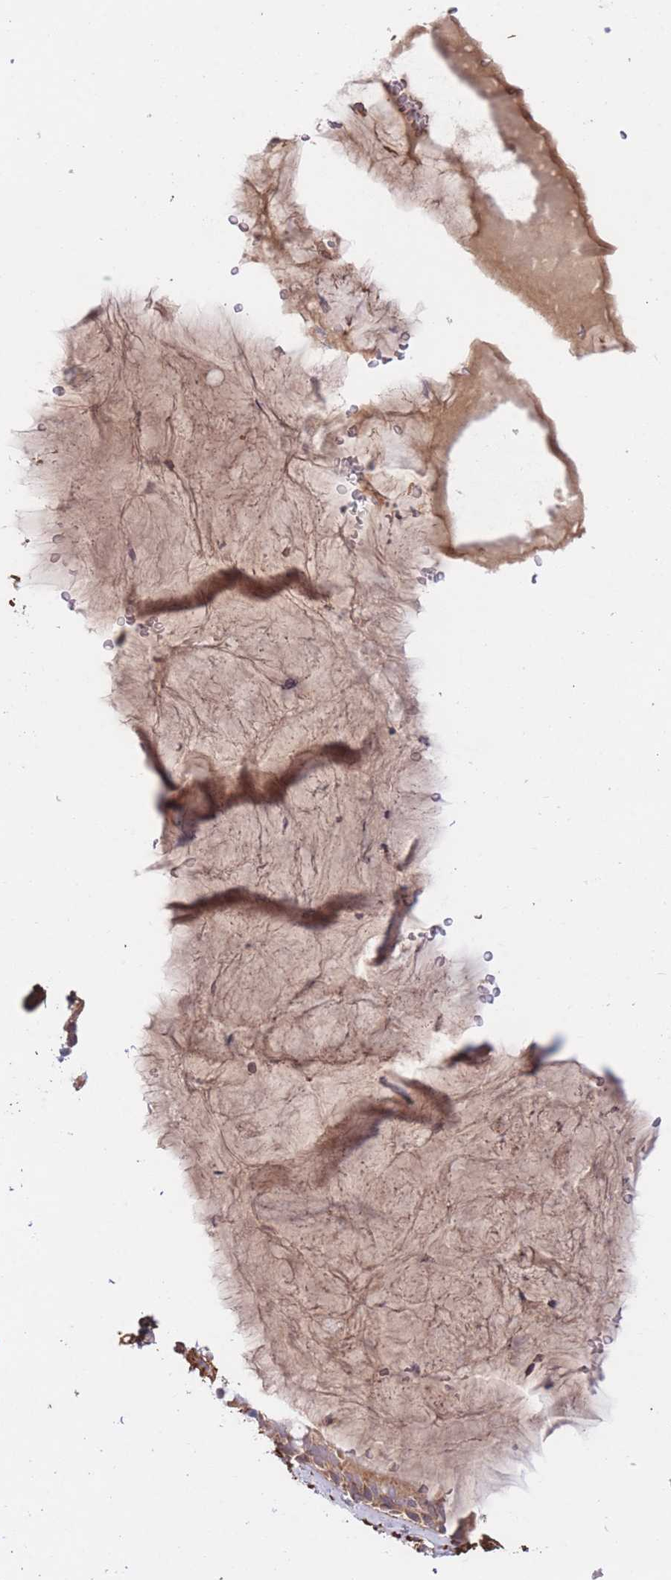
{"staining": {"intensity": "moderate", "quantity": ">75%", "location": "cytoplasmic/membranous"}, "tissue": "bronchus", "cell_type": "Respiratory epithelial cells", "image_type": "normal", "snomed": [{"axis": "morphology", "description": "Normal tissue, NOS"}, {"axis": "topography", "description": "Bronchus"}], "caption": "Immunohistochemical staining of unremarkable bronchus exhibits moderate cytoplasmic/membranous protein staining in about >75% of respiratory epithelial cells. (DAB = brown stain, brightfield microscopy at high magnification).", "gene": "ATP13A2", "patient": {"sex": "male", "age": 70}}